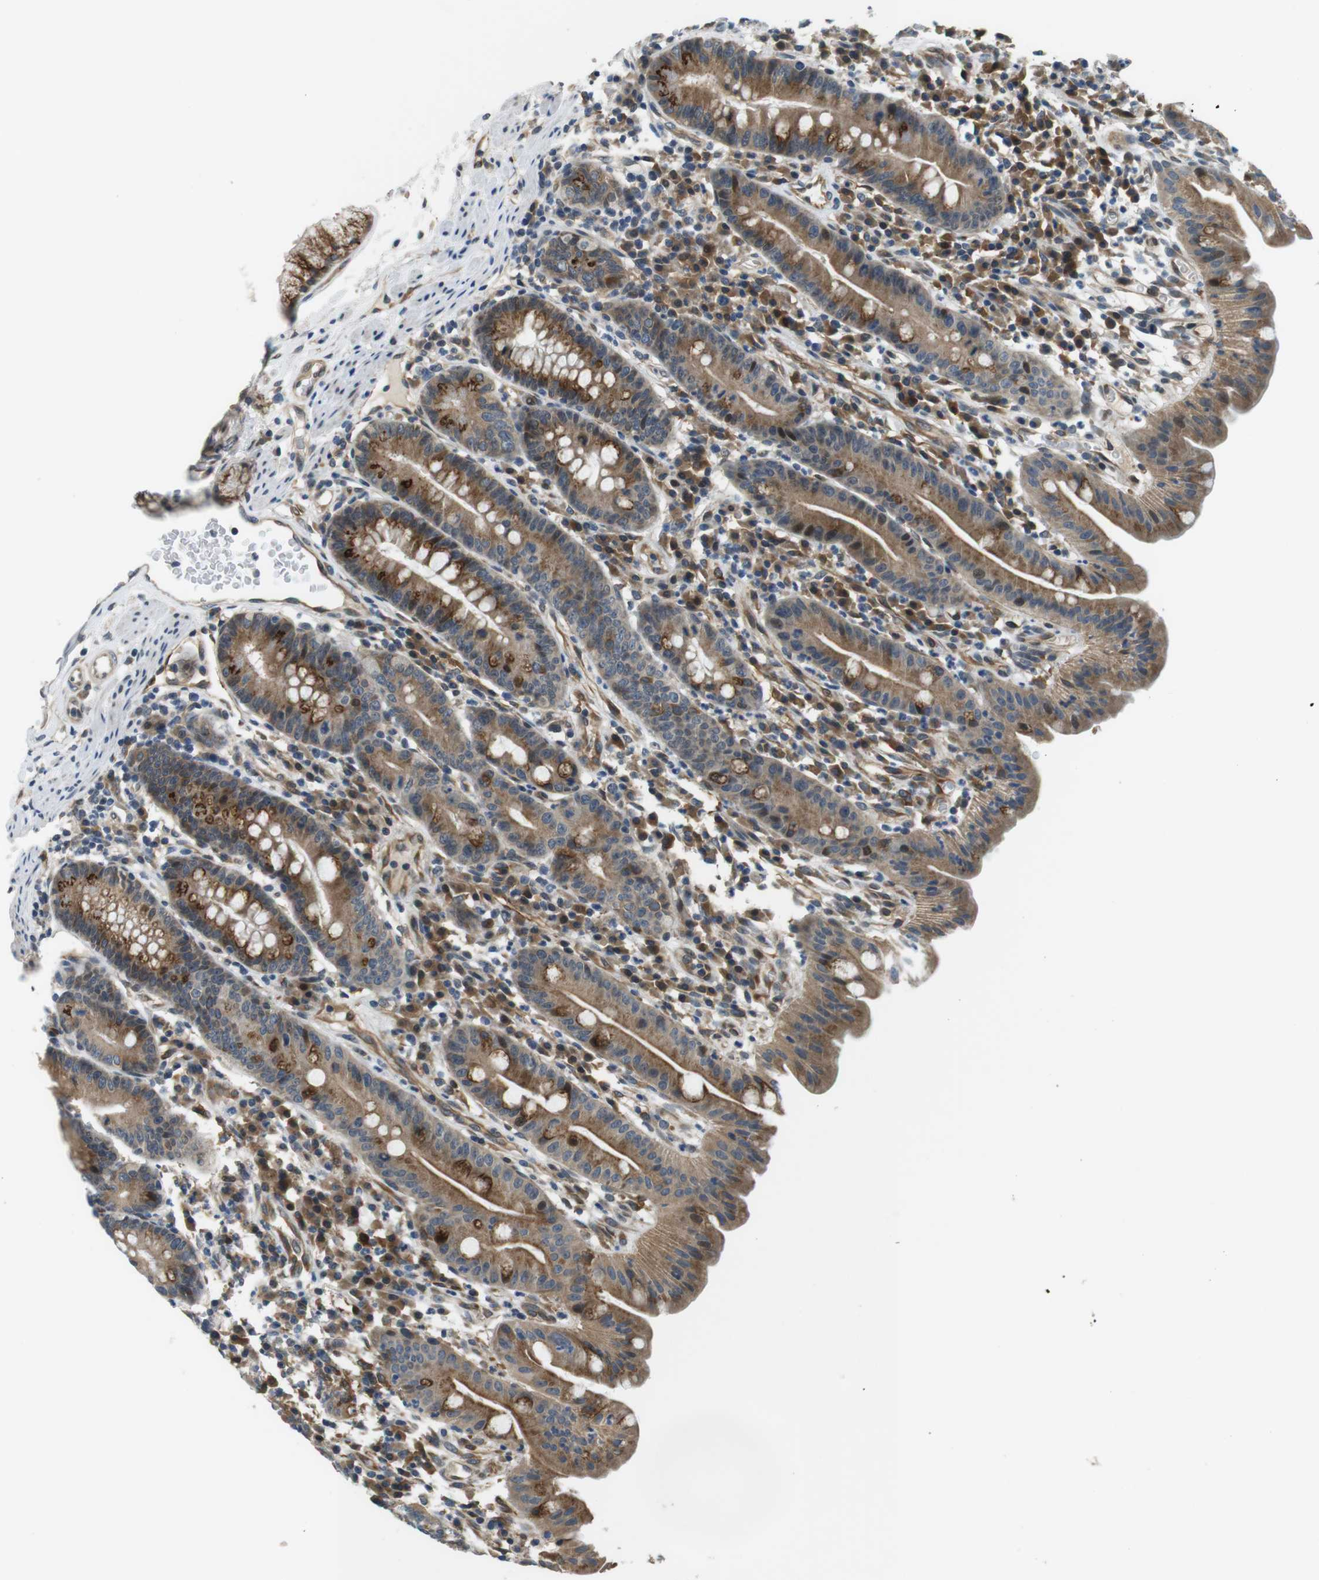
{"staining": {"intensity": "moderate", "quantity": ">75%", "location": "cytoplasmic/membranous"}, "tissue": "duodenum", "cell_type": "Glandular cells", "image_type": "normal", "snomed": [{"axis": "morphology", "description": "Normal tissue, NOS"}, {"axis": "topography", "description": "Duodenum"}], "caption": "Duodenum stained for a protein (brown) displays moderate cytoplasmic/membranous positive positivity in approximately >75% of glandular cells.", "gene": "PALD1", "patient": {"sex": "male", "age": 50}}